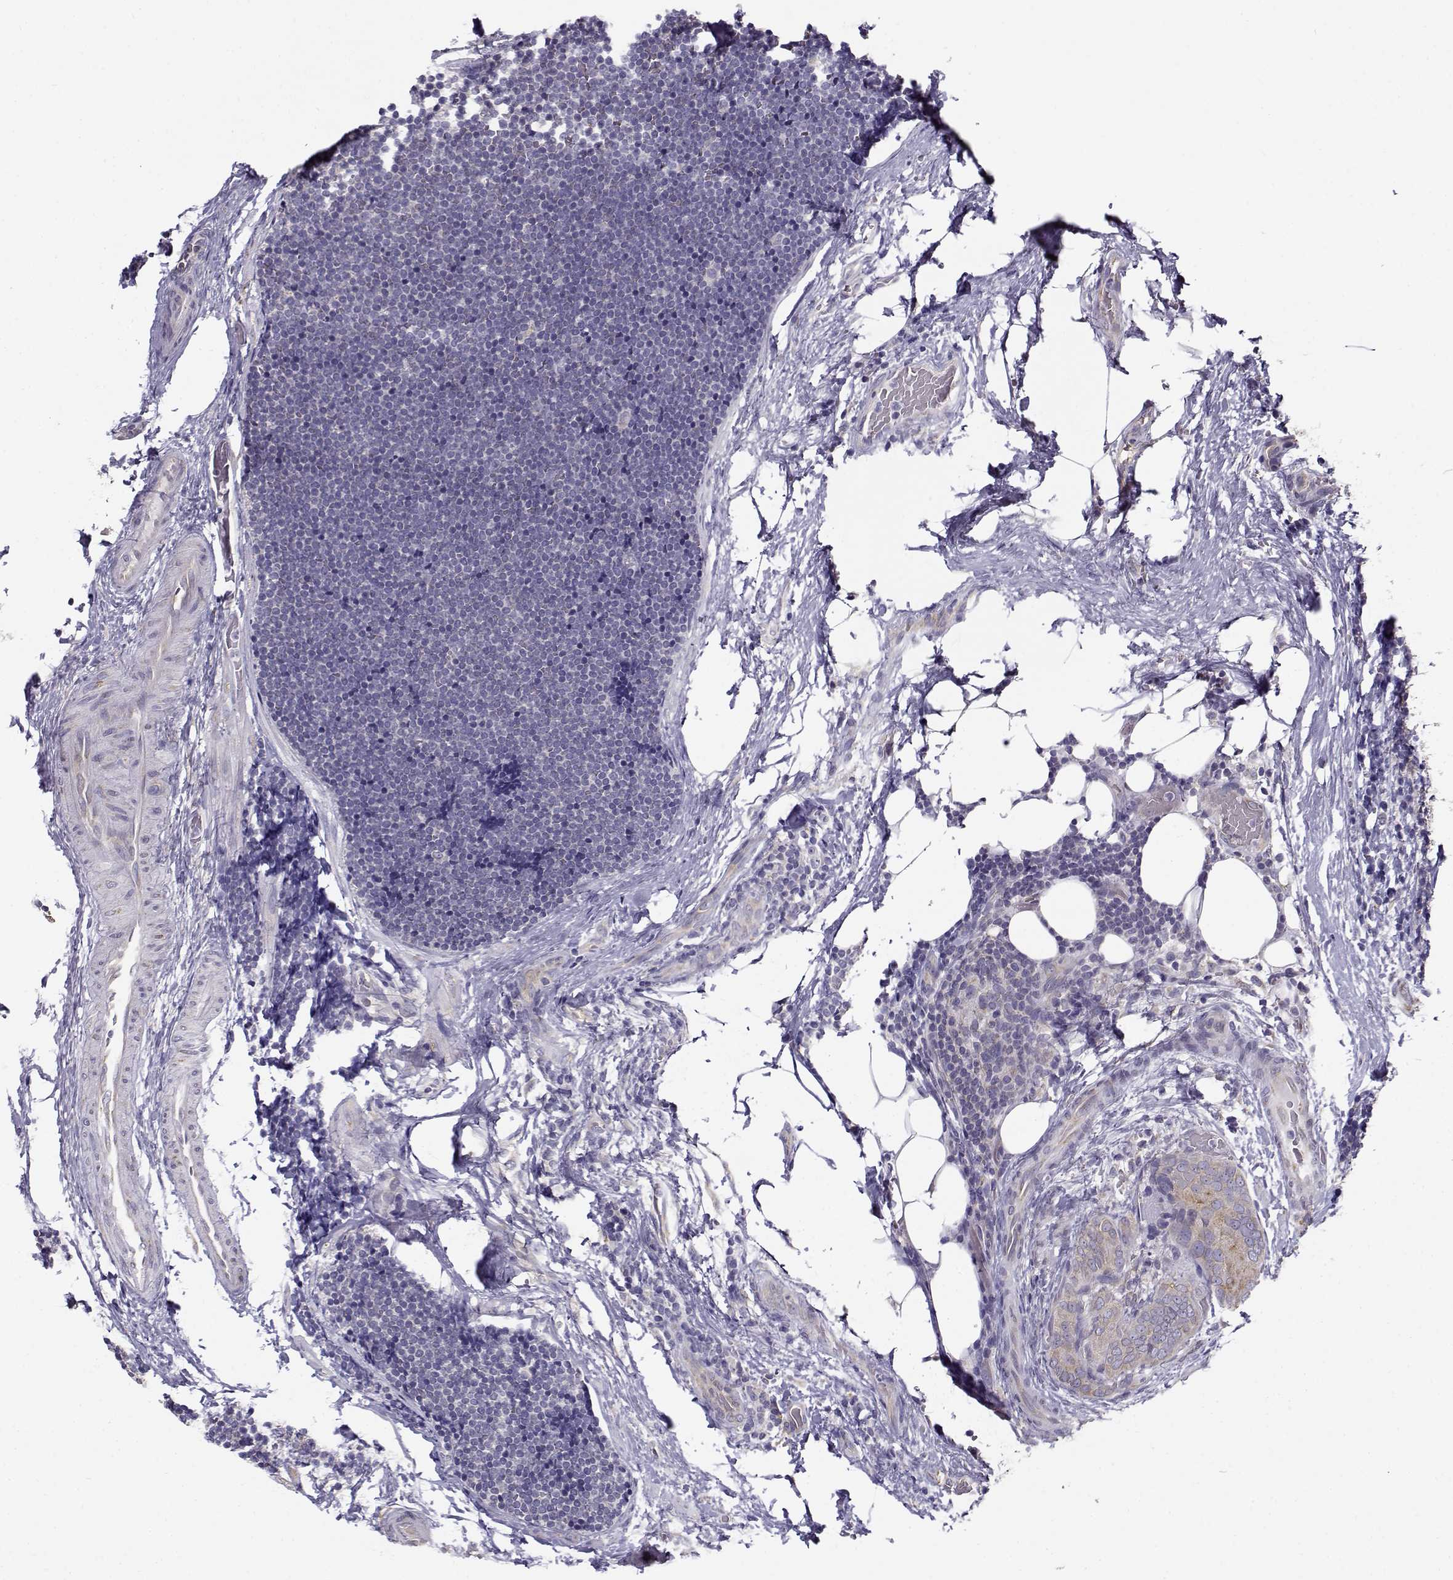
{"staining": {"intensity": "weak", "quantity": ">75%", "location": "cytoplasmic/membranous"}, "tissue": "thyroid cancer", "cell_type": "Tumor cells", "image_type": "cancer", "snomed": [{"axis": "morphology", "description": "Papillary adenocarcinoma, NOS"}, {"axis": "topography", "description": "Thyroid gland"}], "caption": "Thyroid cancer (papillary adenocarcinoma) tissue demonstrates weak cytoplasmic/membranous positivity in approximately >75% of tumor cells", "gene": "BEND6", "patient": {"sex": "male", "age": 61}}